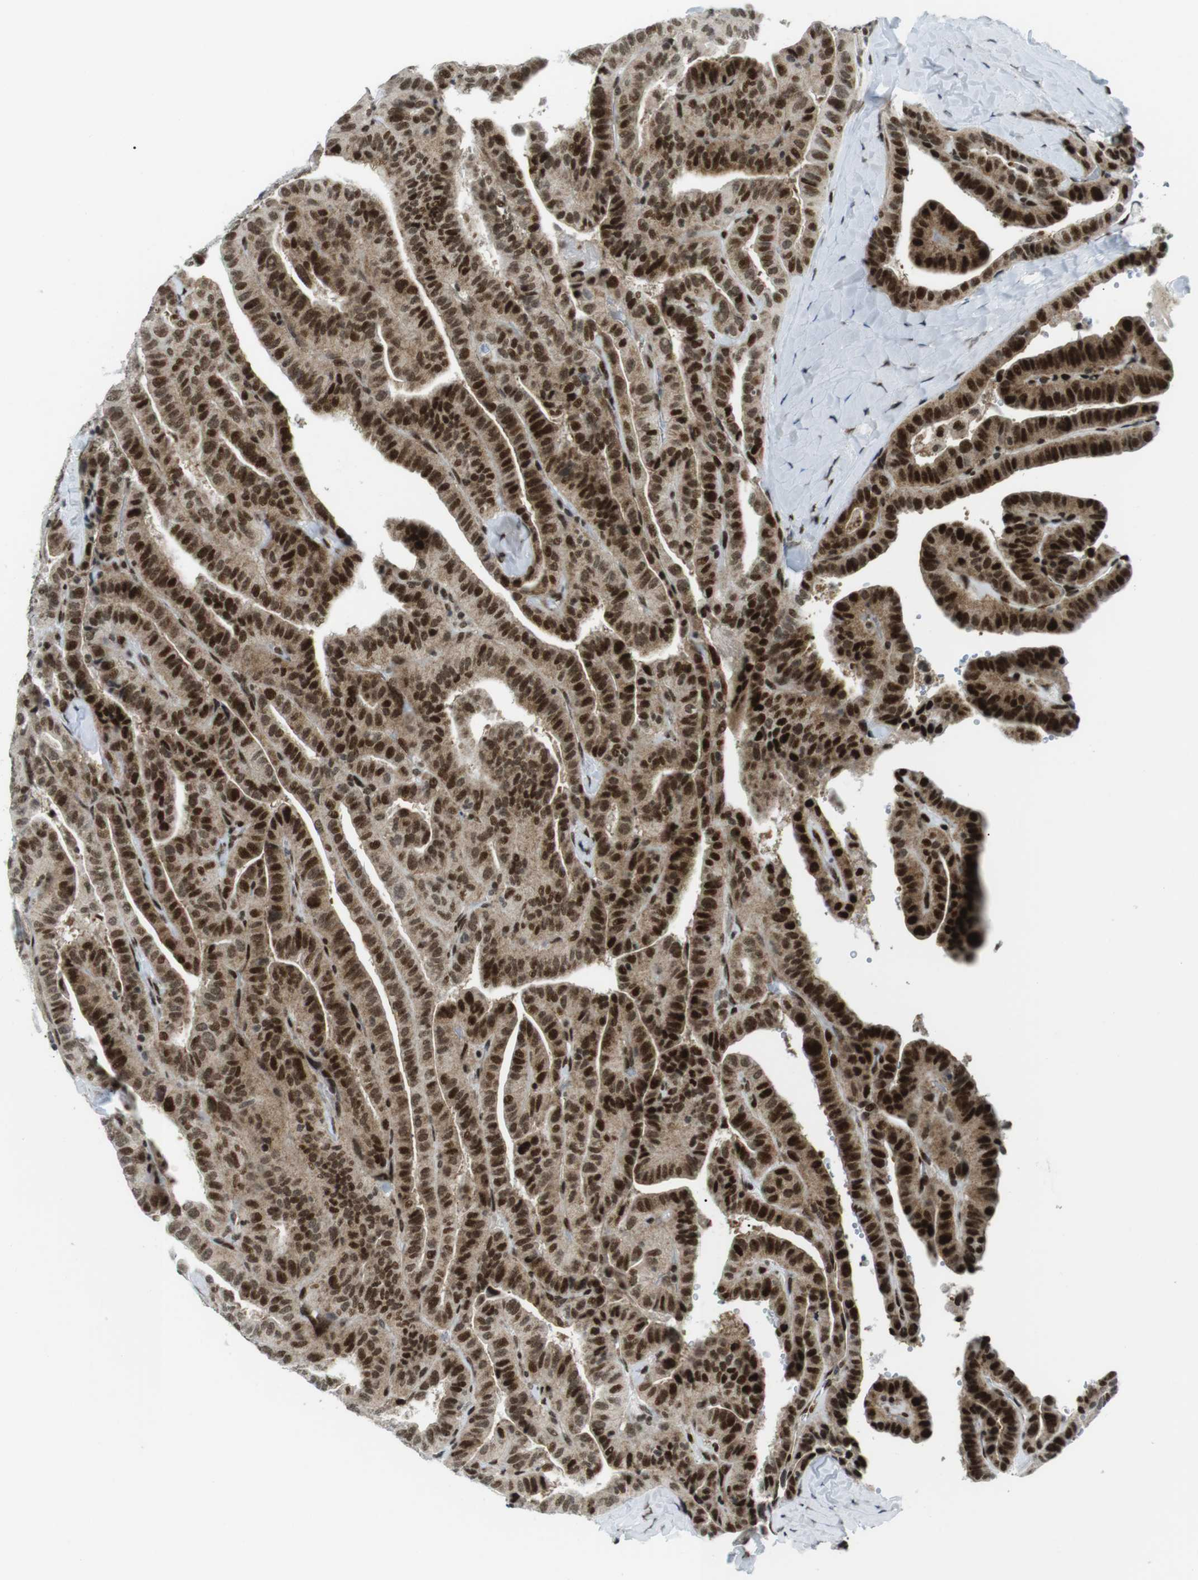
{"staining": {"intensity": "strong", "quantity": ">75%", "location": "nuclear"}, "tissue": "thyroid cancer", "cell_type": "Tumor cells", "image_type": "cancer", "snomed": [{"axis": "morphology", "description": "Papillary adenocarcinoma, NOS"}, {"axis": "topography", "description": "Thyroid gland"}], "caption": "About >75% of tumor cells in human papillary adenocarcinoma (thyroid) display strong nuclear protein staining as visualized by brown immunohistochemical staining.", "gene": "CDC27", "patient": {"sex": "male", "age": 77}}